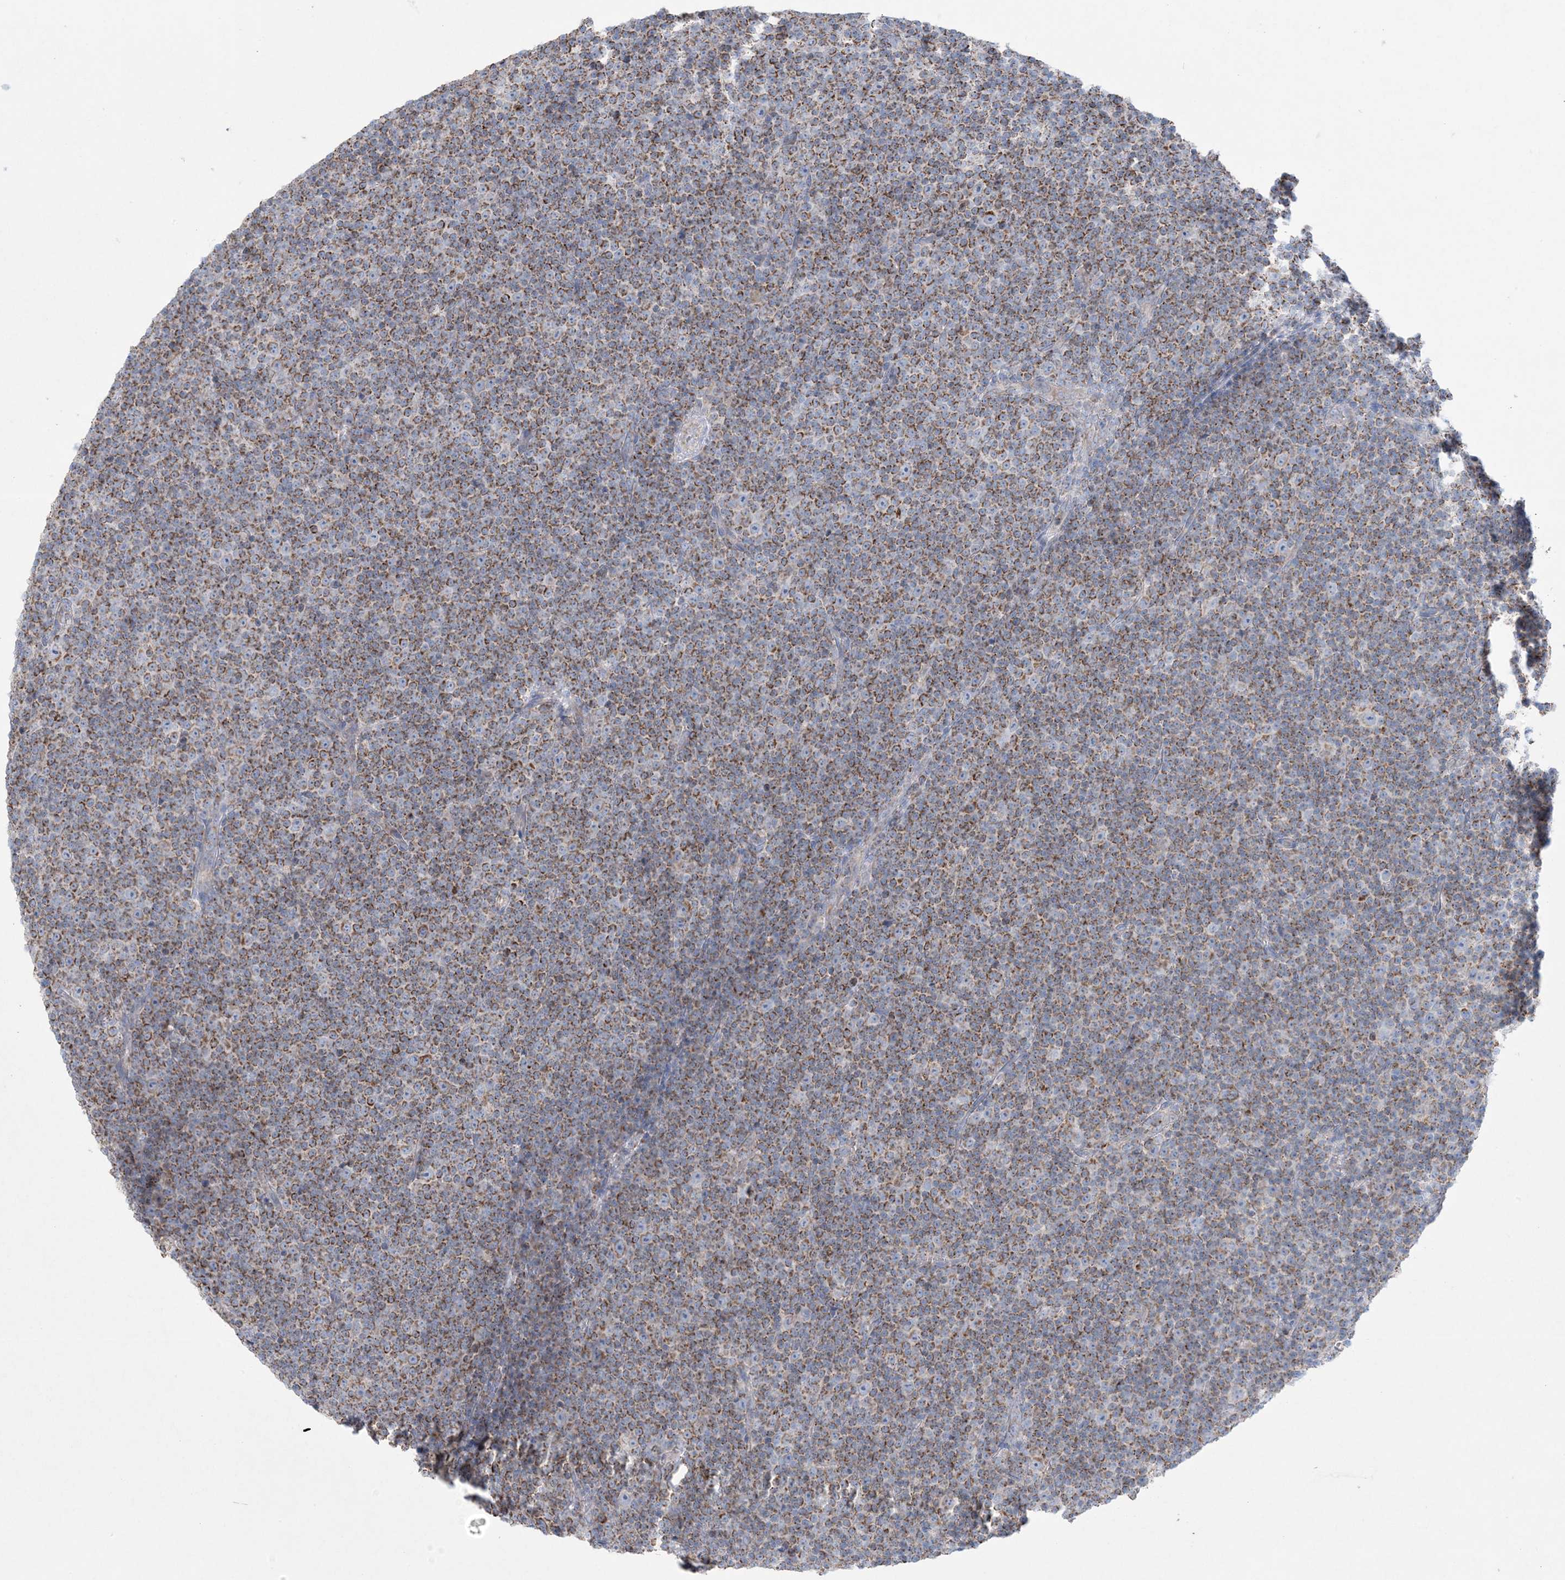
{"staining": {"intensity": "strong", "quantity": ">75%", "location": "cytoplasmic/membranous"}, "tissue": "lymphoma", "cell_type": "Tumor cells", "image_type": "cancer", "snomed": [{"axis": "morphology", "description": "Malignant lymphoma, non-Hodgkin's type, Low grade"}, {"axis": "topography", "description": "Lymph node"}], "caption": "The micrograph shows a brown stain indicating the presence of a protein in the cytoplasmic/membranous of tumor cells in lymphoma.", "gene": "KCTD6", "patient": {"sex": "female", "age": 67}}